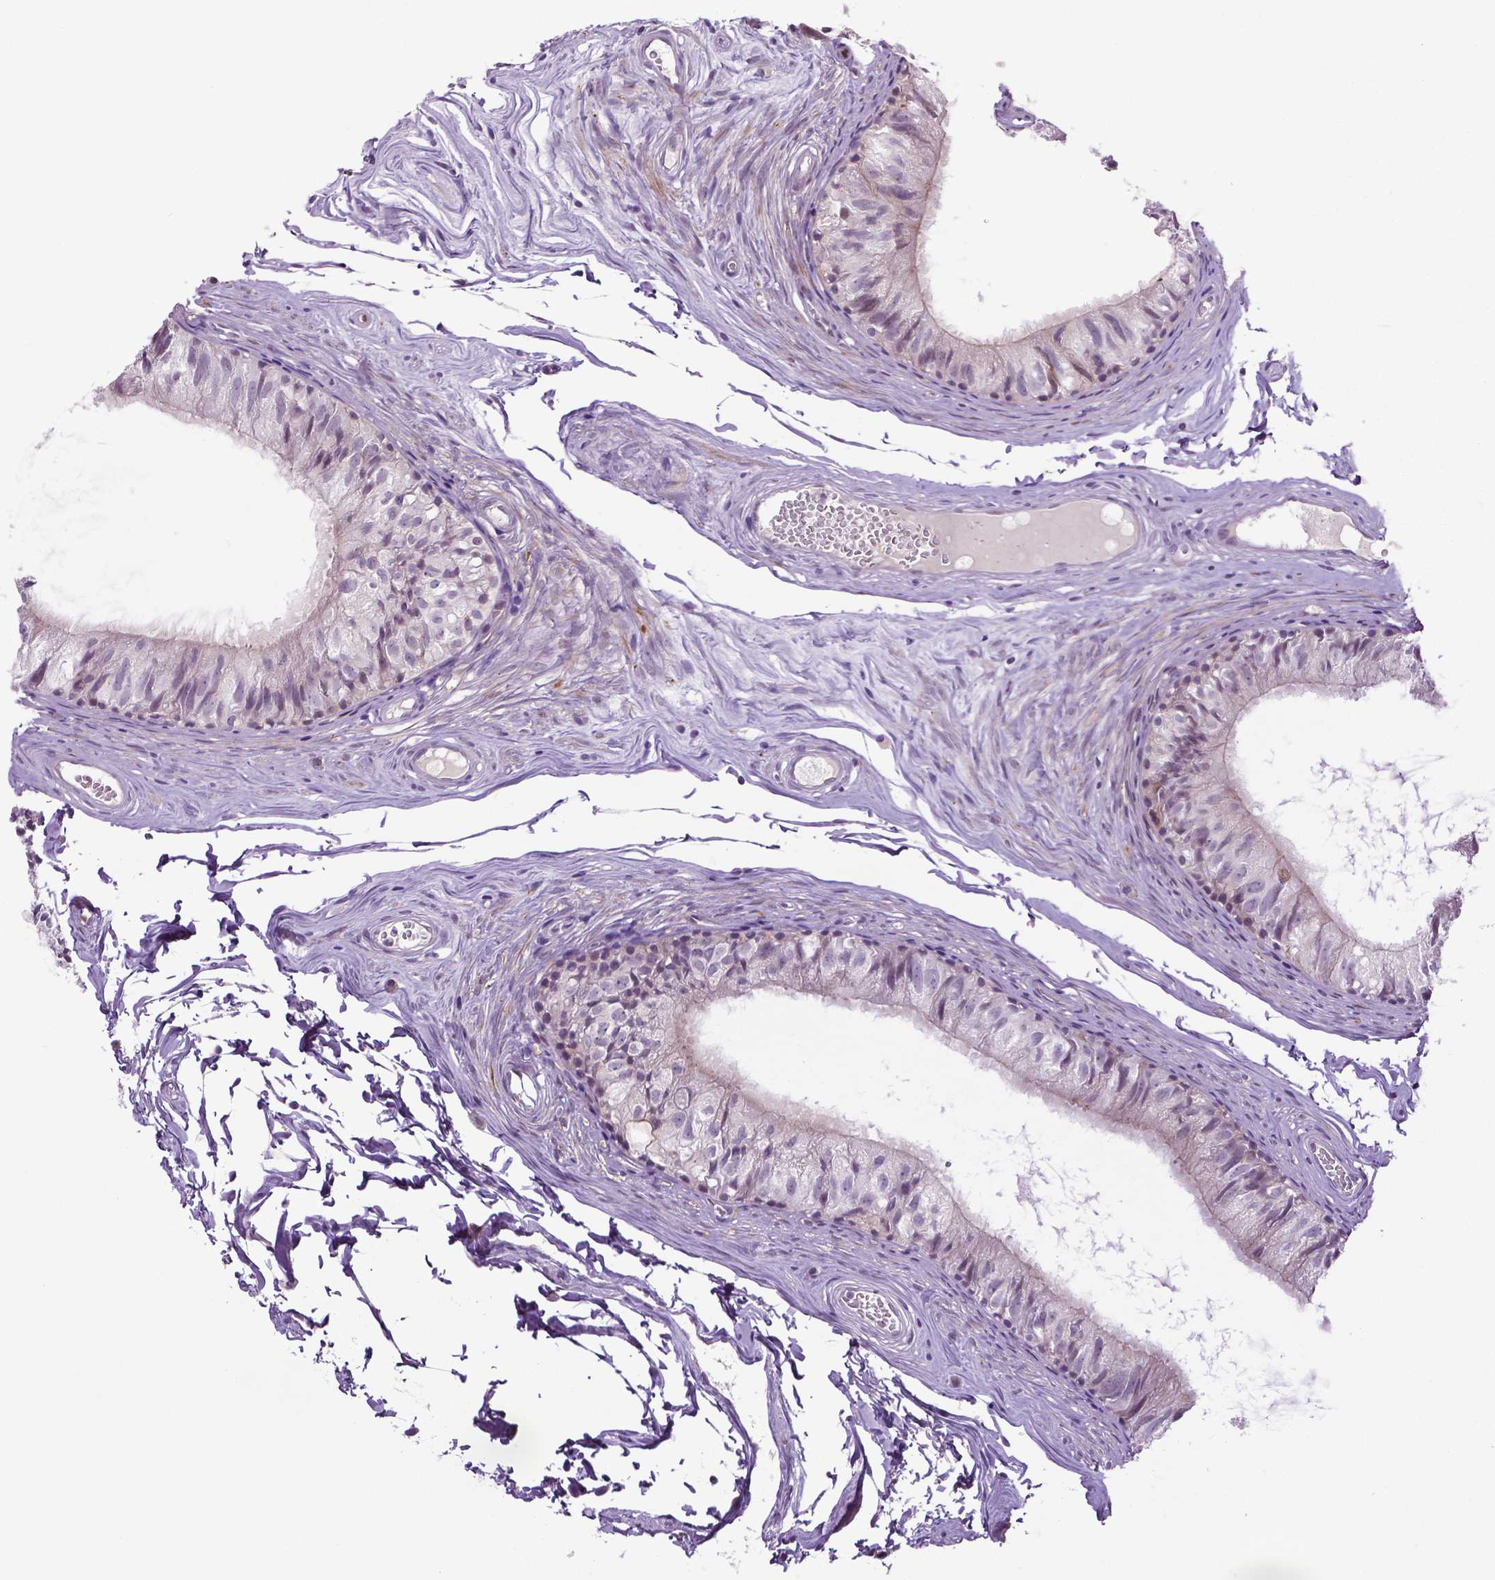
{"staining": {"intensity": "negative", "quantity": "none", "location": "none"}, "tissue": "epididymis", "cell_type": "Glandular cells", "image_type": "normal", "snomed": [{"axis": "morphology", "description": "Normal tissue, NOS"}, {"axis": "topography", "description": "Epididymis"}], "caption": "Immunohistochemistry (IHC) photomicrograph of unremarkable epididymis: human epididymis stained with DAB displays no significant protein staining in glandular cells.", "gene": "PTGER3", "patient": {"sex": "male", "age": 45}}